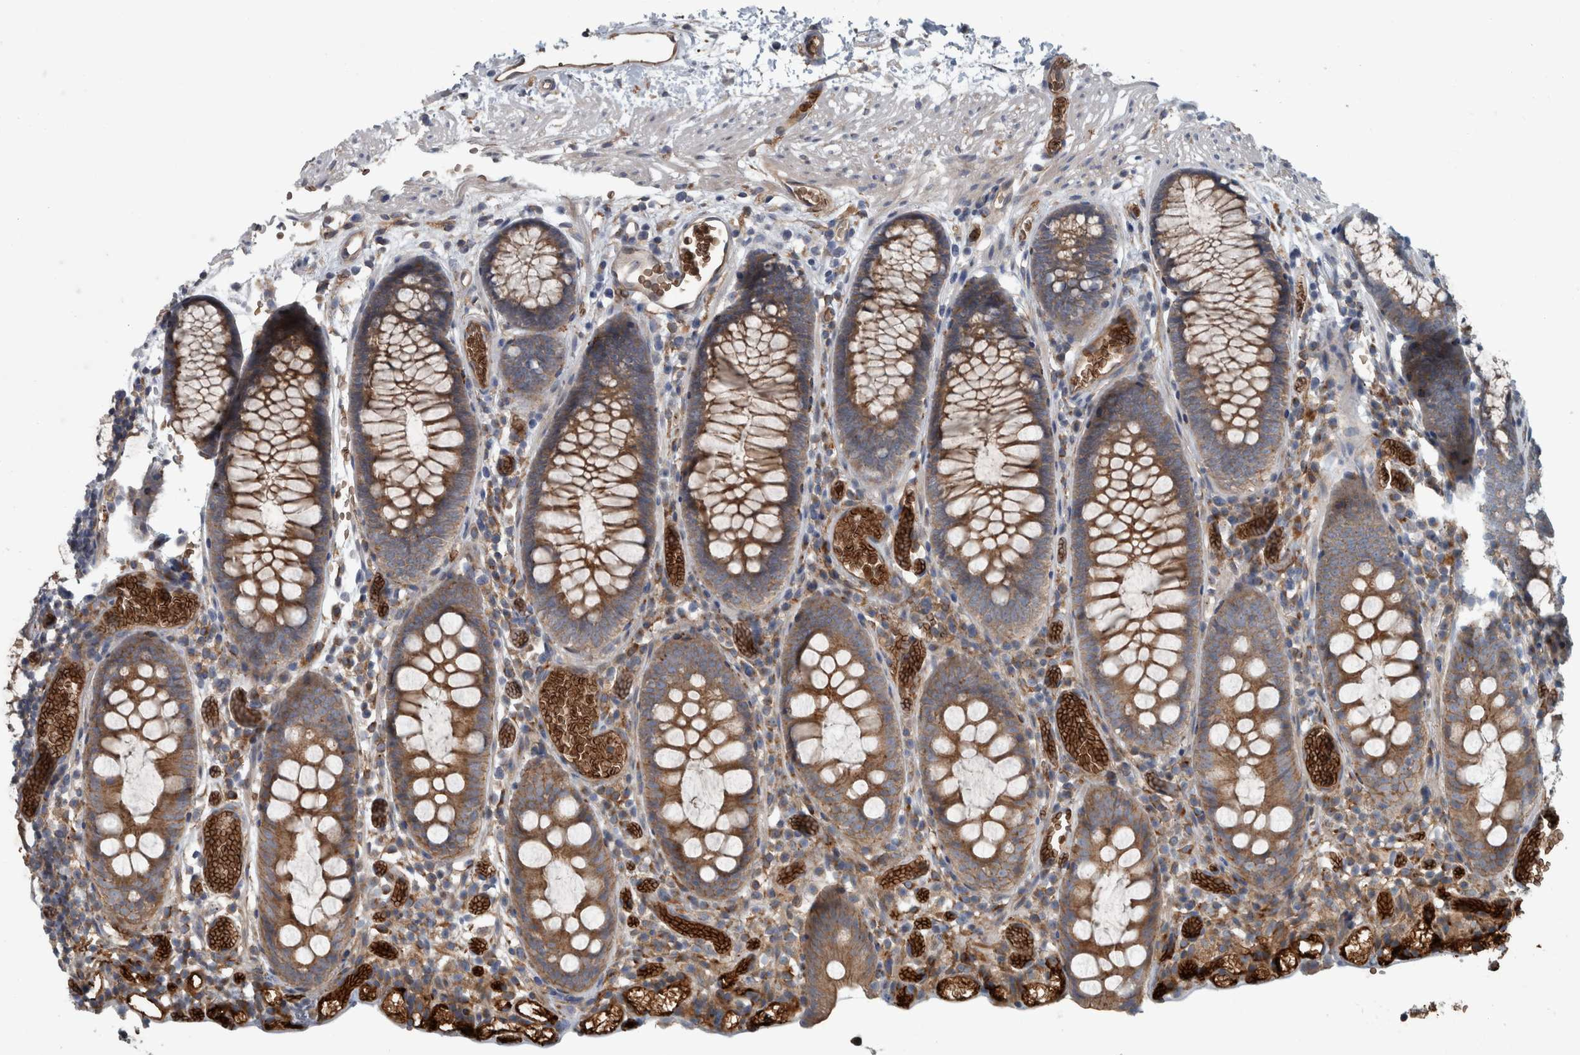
{"staining": {"intensity": "moderate", "quantity": ">75%", "location": "cytoplasmic/membranous"}, "tissue": "colon", "cell_type": "Endothelial cells", "image_type": "normal", "snomed": [{"axis": "morphology", "description": "Normal tissue, NOS"}, {"axis": "topography", "description": "Colon"}], "caption": "Colon stained with a brown dye shows moderate cytoplasmic/membranous positive positivity in about >75% of endothelial cells.", "gene": "GLT8D2", "patient": {"sex": "male", "age": 14}}